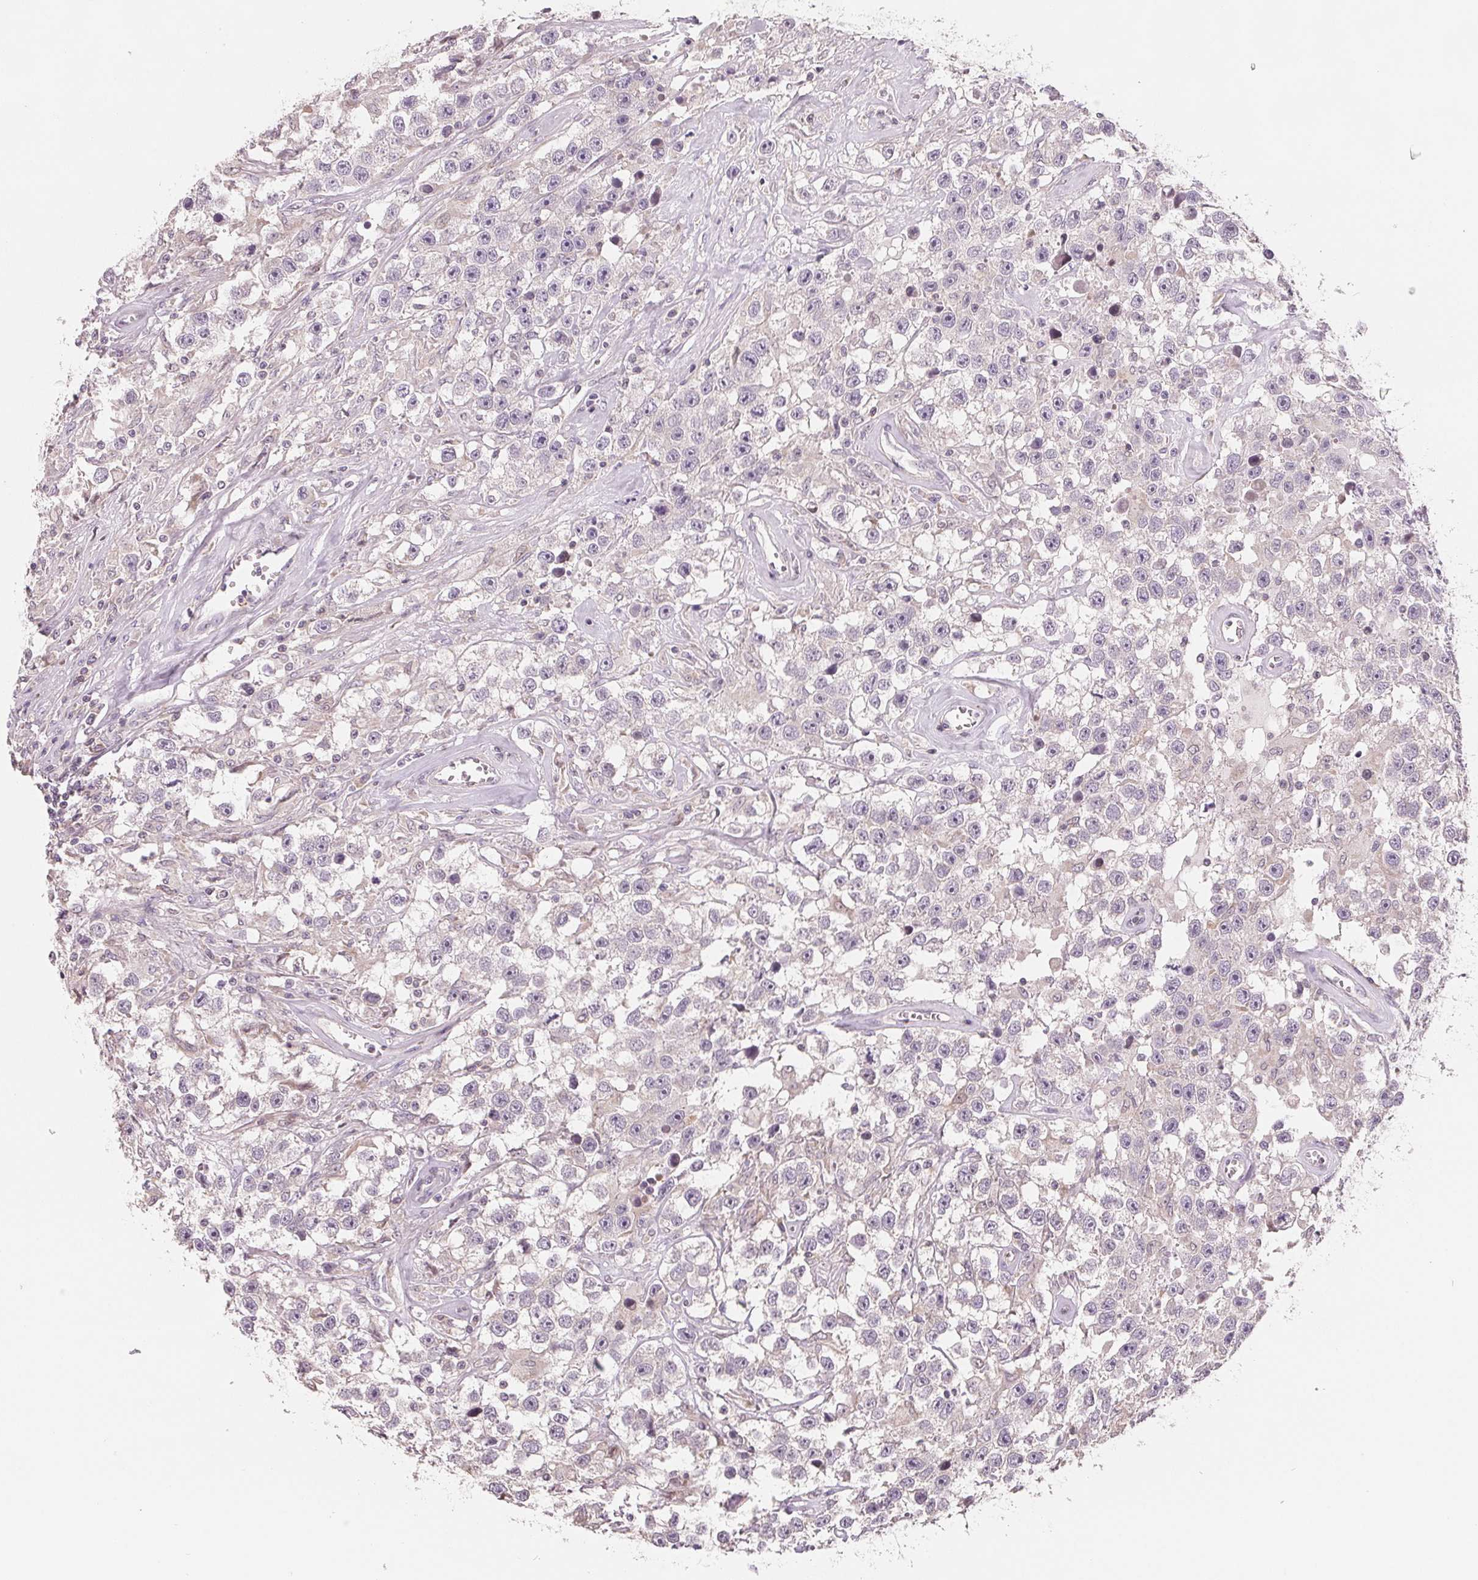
{"staining": {"intensity": "negative", "quantity": "none", "location": "none"}, "tissue": "testis cancer", "cell_type": "Tumor cells", "image_type": "cancer", "snomed": [{"axis": "morphology", "description": "Seminoma, NOS"}, {"axis": "topography", "description": "Testis"}], "caption": "An image of human testis cancer (seminoma) is negative for staining in tumor cells.", "gene": "VTCN1", "patient": {"sex": "male", "age": 43}}